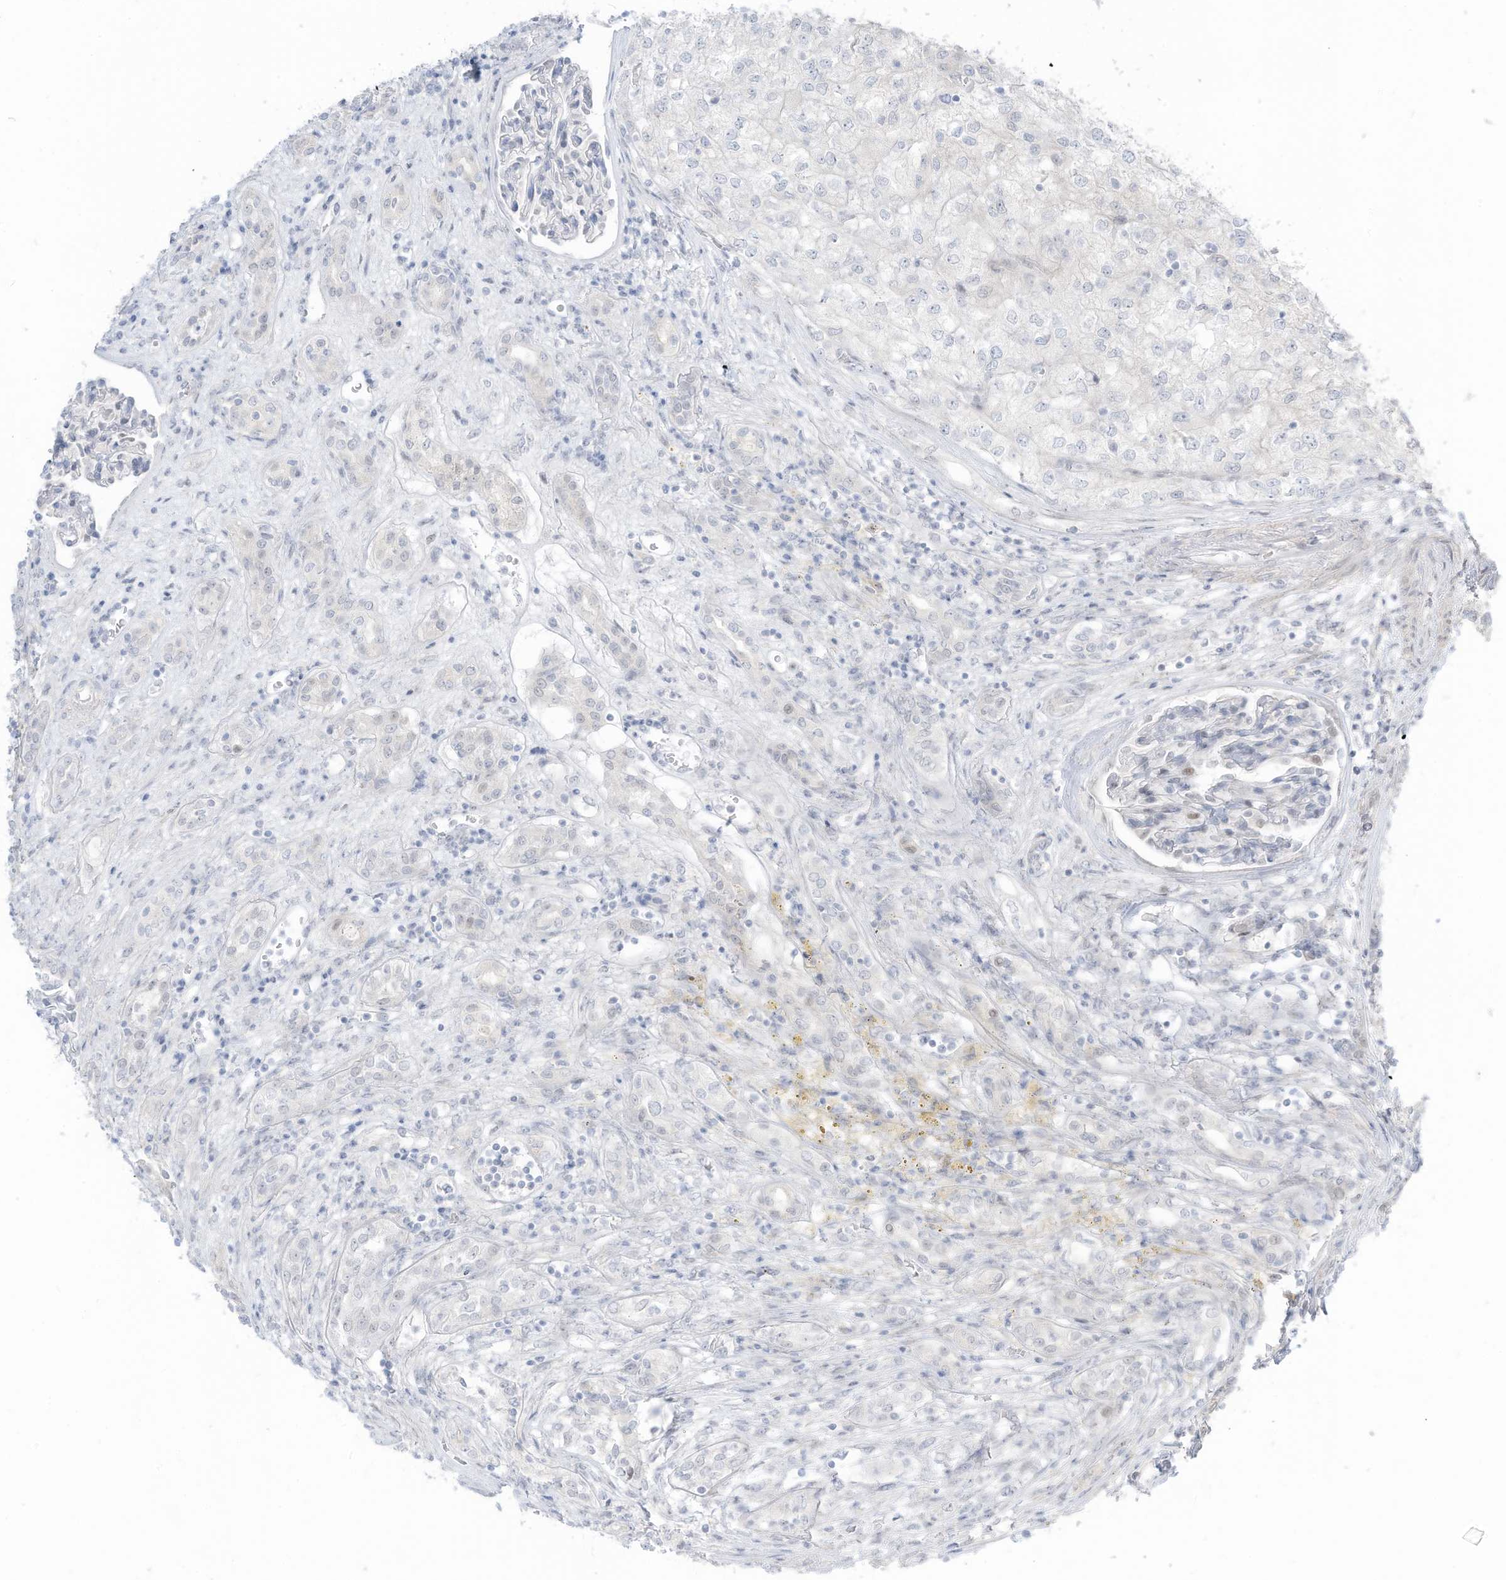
{"staining": {"intensity": "negative", "quantity": "none", "location": "none"}, "tissue": "renal cancer", "cell_type": "Tumor cells", "image_type": "cancer", "snomed": [{"axis": "morphology", "description": "Adenocarcinoma, NOS"}, {"axis": "topography", "description": "Kidney"}], "caption": "This is an immunohistochemistry micrograph of adenocarcinoma (renal). There is no expression in tumor cells.", "gene": "ASPRV1", "patient": {"sex": "female", "age": 54}}